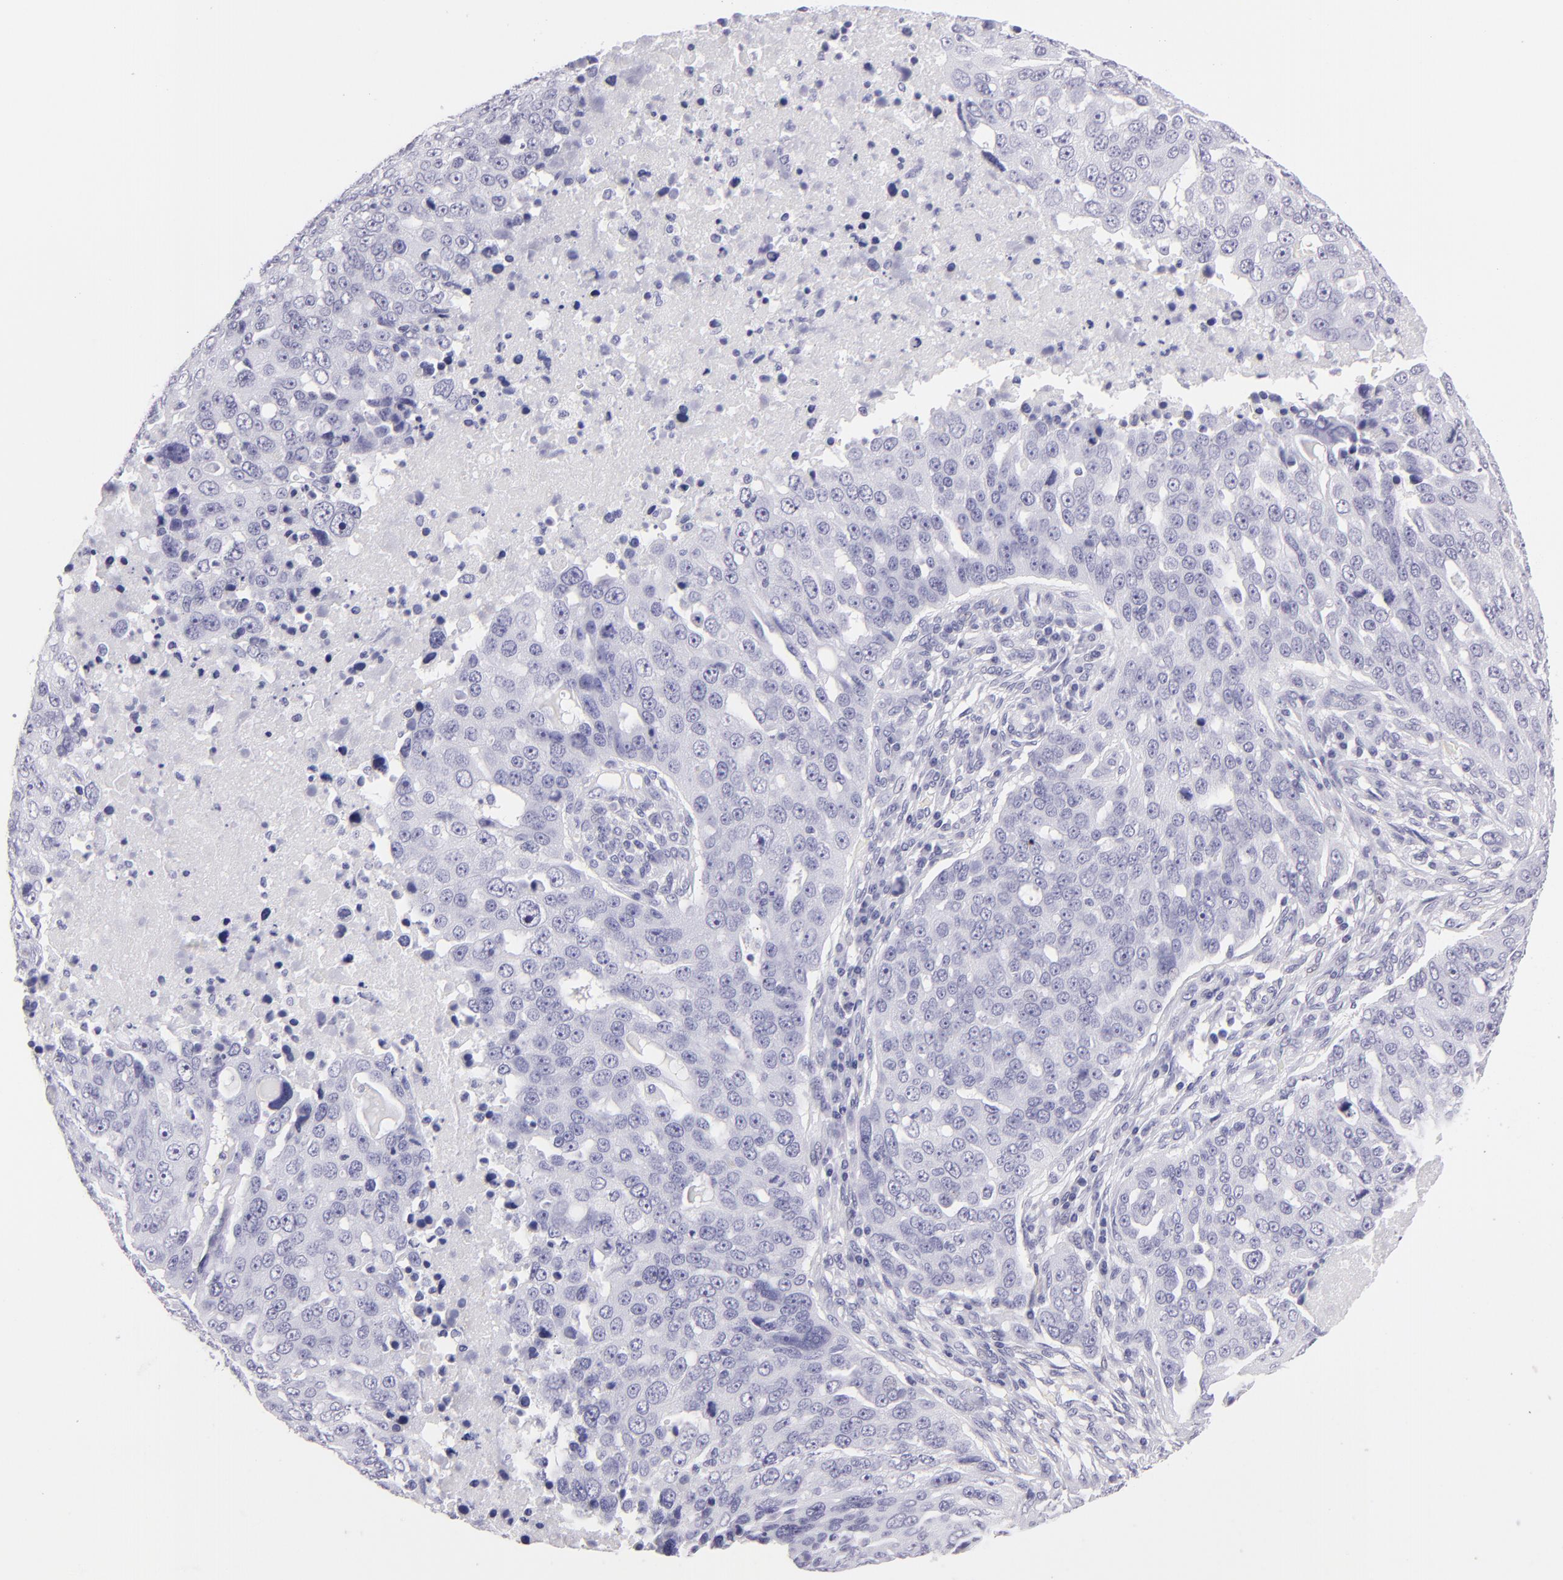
{"staining": {"intensity": "negative", "quantity": "none", "location": "none"}, "tissue": "ovarian cancer", "cell_type": "Tumor cells", "image_type": "cancer", "snomed": [{"axis": "morphology", "description": "Carcinoma, endometroid"}, {"axis": "topography", "description": "Ovary"}], "caption": "DAB immunohistochemical staining of endometroid carcinoma (ovarian) exhibits no significant expression in tumor cells.", "gene": "PVALB", "patient": {"sex": "female", "age": 75}}